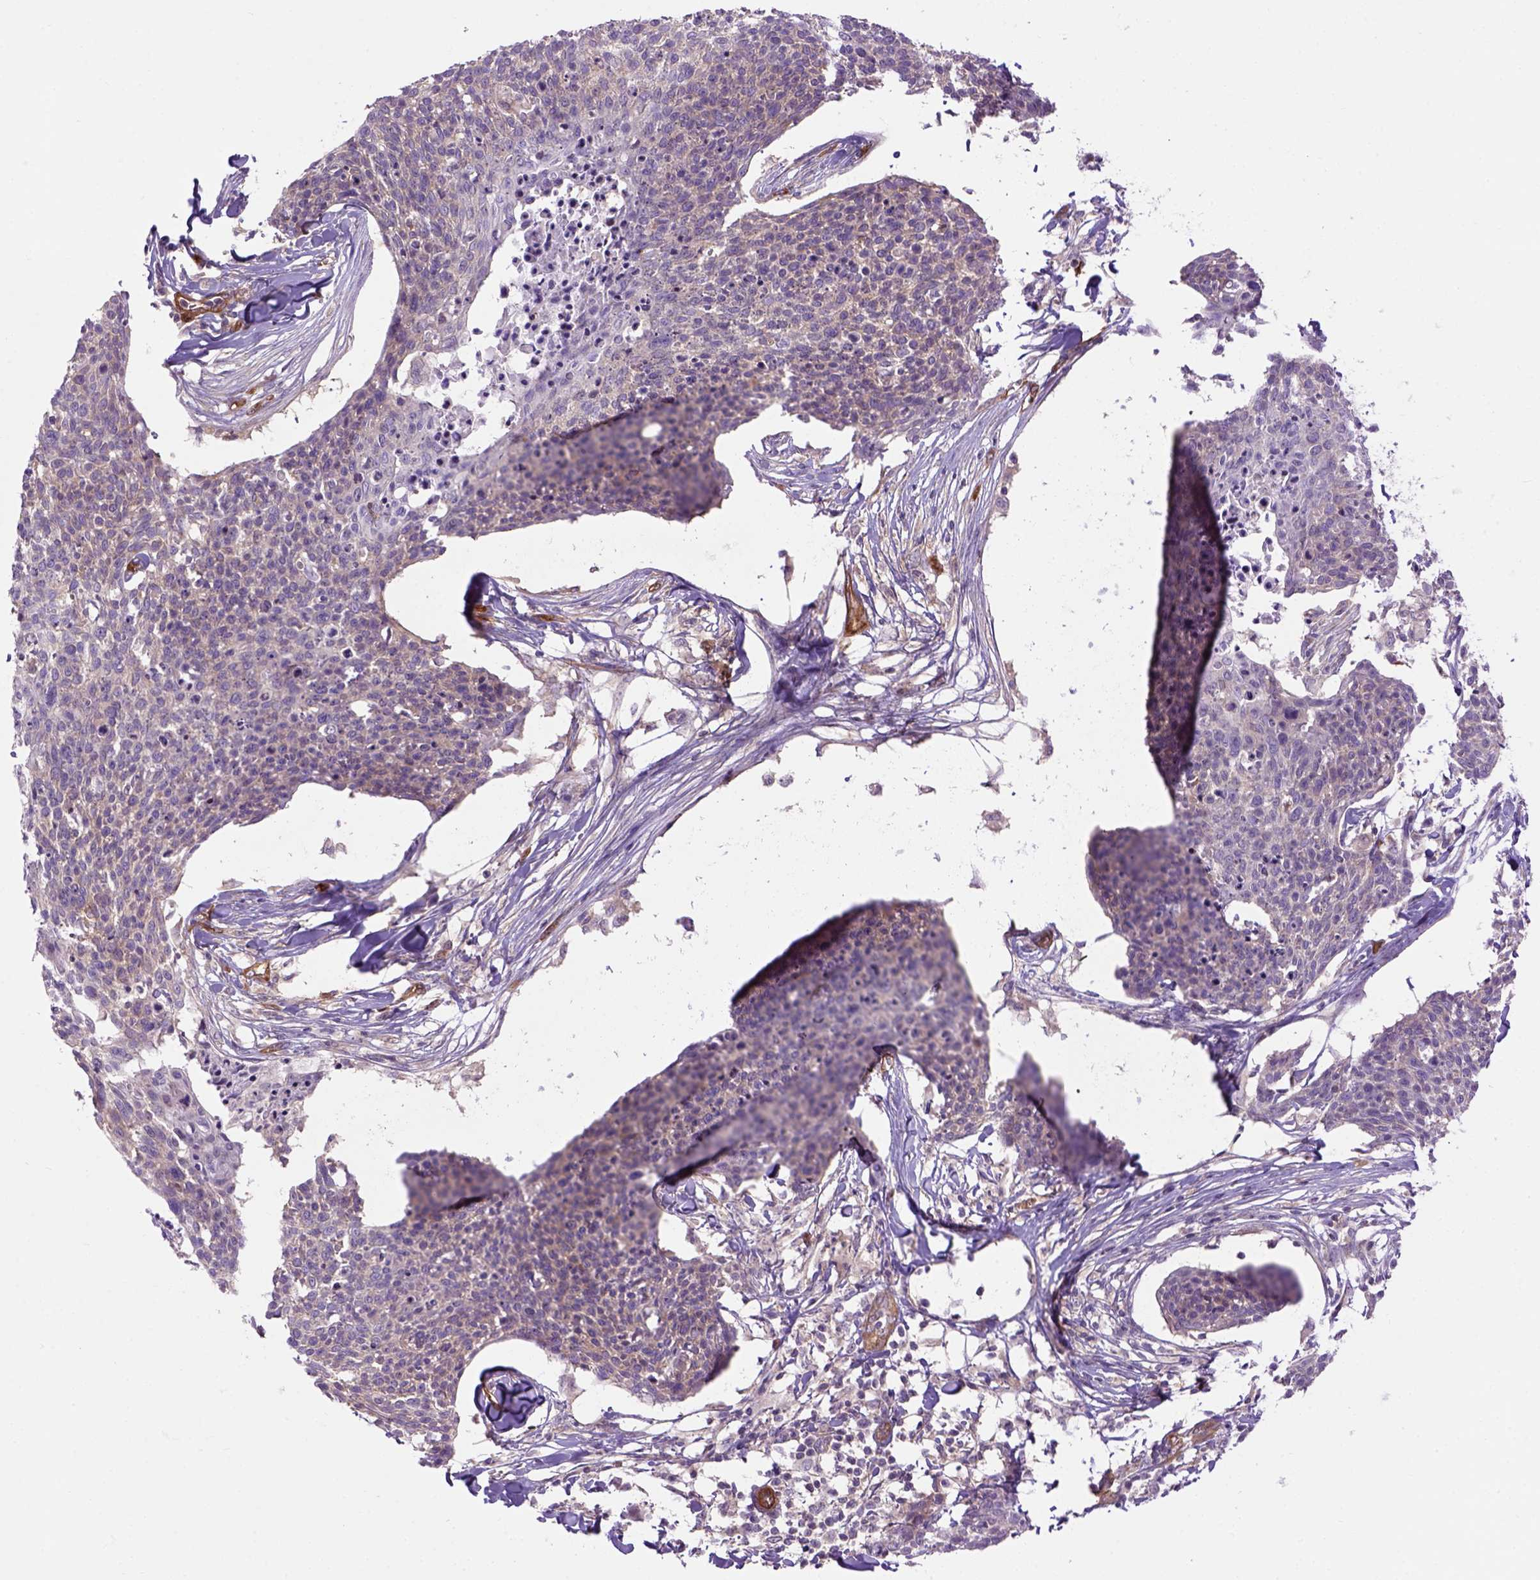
{"staining": {"intensity": "negative", "quantity": "none", "location": "none"}, "tissue": "skin cancer", "cell_type": "Tumor cells", "image_type": "cancer", "snomed": [{"axis": "morphology", "description": "Squamous cell carcinoma, NOS"}, {"axis": "topography", "description": "Skin"}, {"axis": "topography", "description": "Vulva"}], "caption": "Immunohistochemistry (IHC) micrograph of squamous cell carcinoma (skin) stained for a protein (brown), which displays no positivity in tumor cells.", "gene": "CASKIN2", "patient": {"sex": "female", "age": 75}}